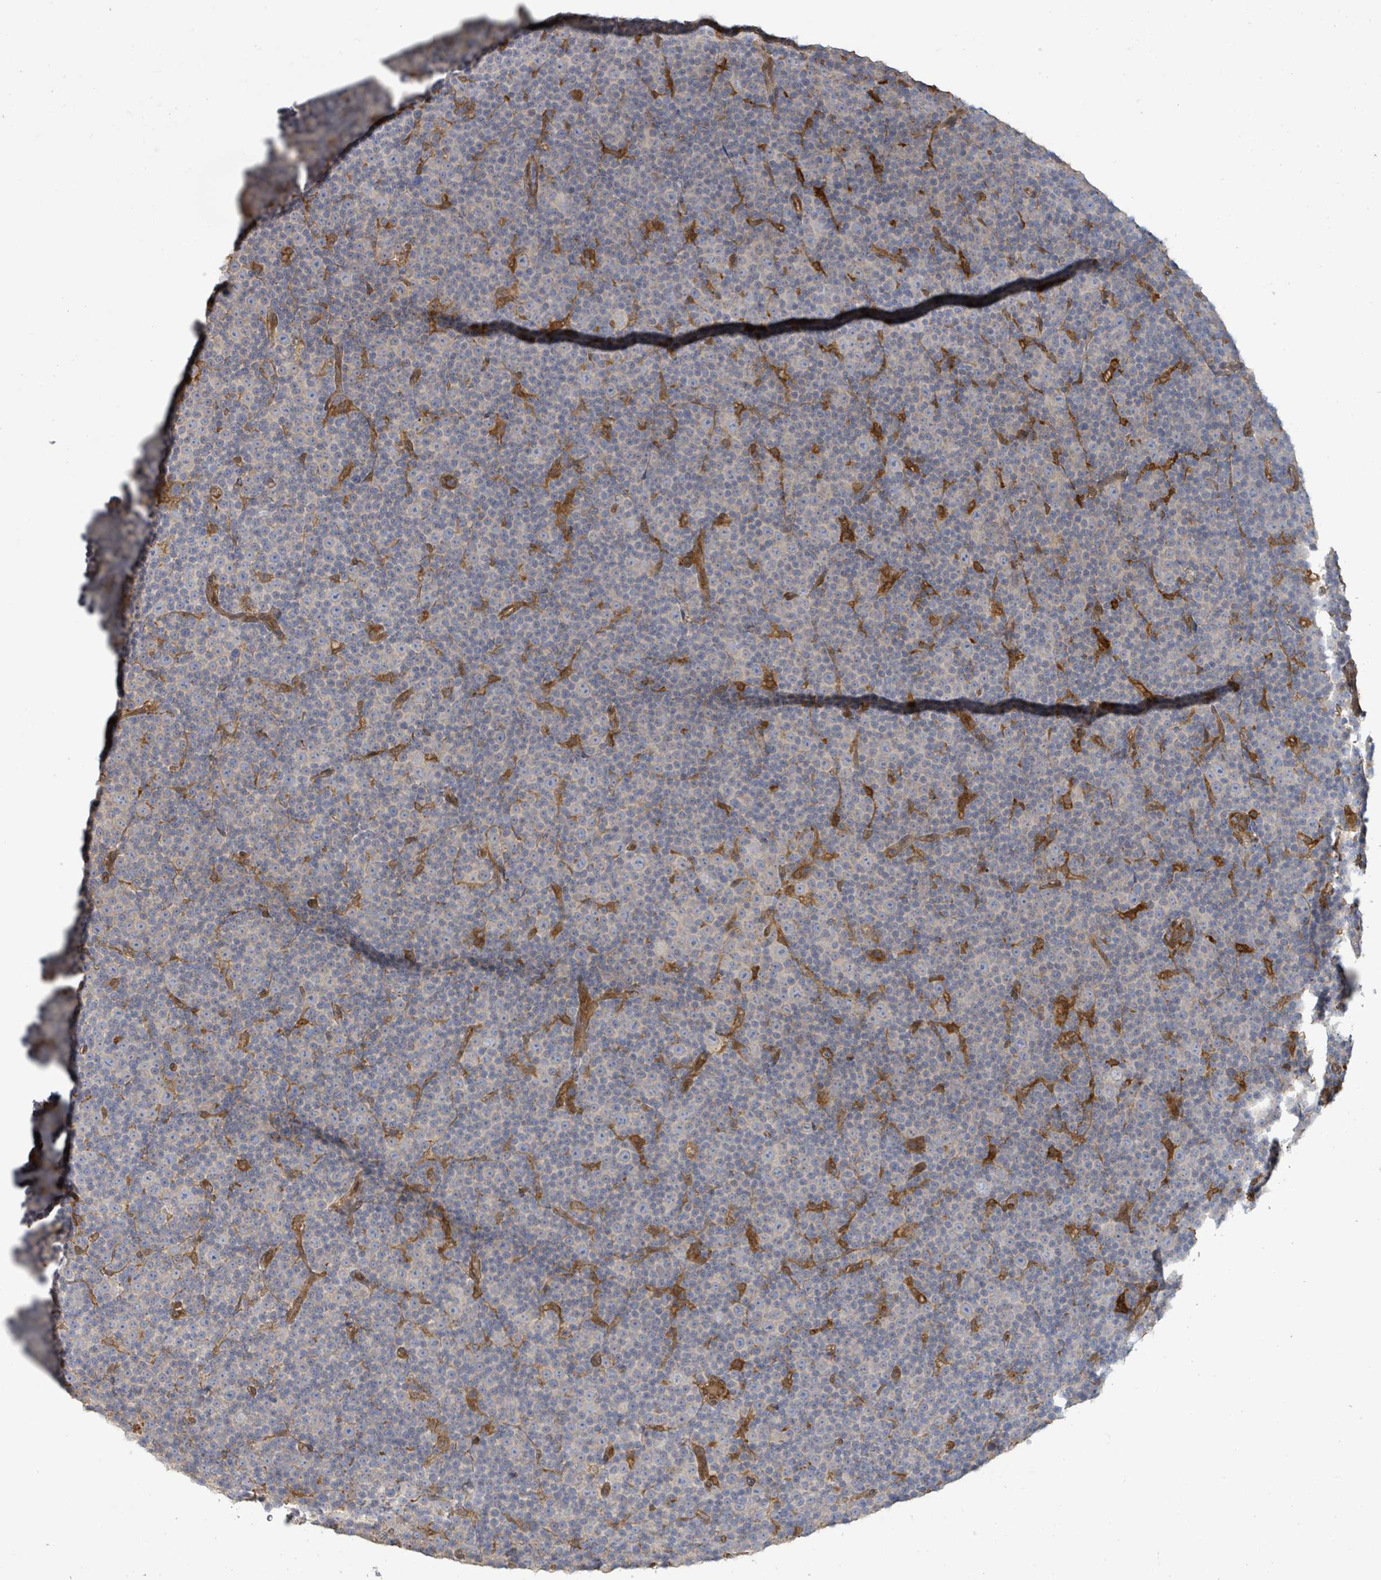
{"staining": {"intensity": "negative", "quantity": "none", "location": "none"}, "tissue": "lymphoma", "cell_type": "Tumor cells", "image_type": "cancer", "snomed": [{"axis": "morphology", "description": "Malignant lymphoma, non-Hodgkin's type, Low grade"}, {"axis": "topography", "description": "Lymph node"}], "caption": "There is no significant expression in tumor cells of lymphoma. Nuclei are stained in blue.", "gene": "ARPIN", "patient": {"sex": "female", "age": 67}}